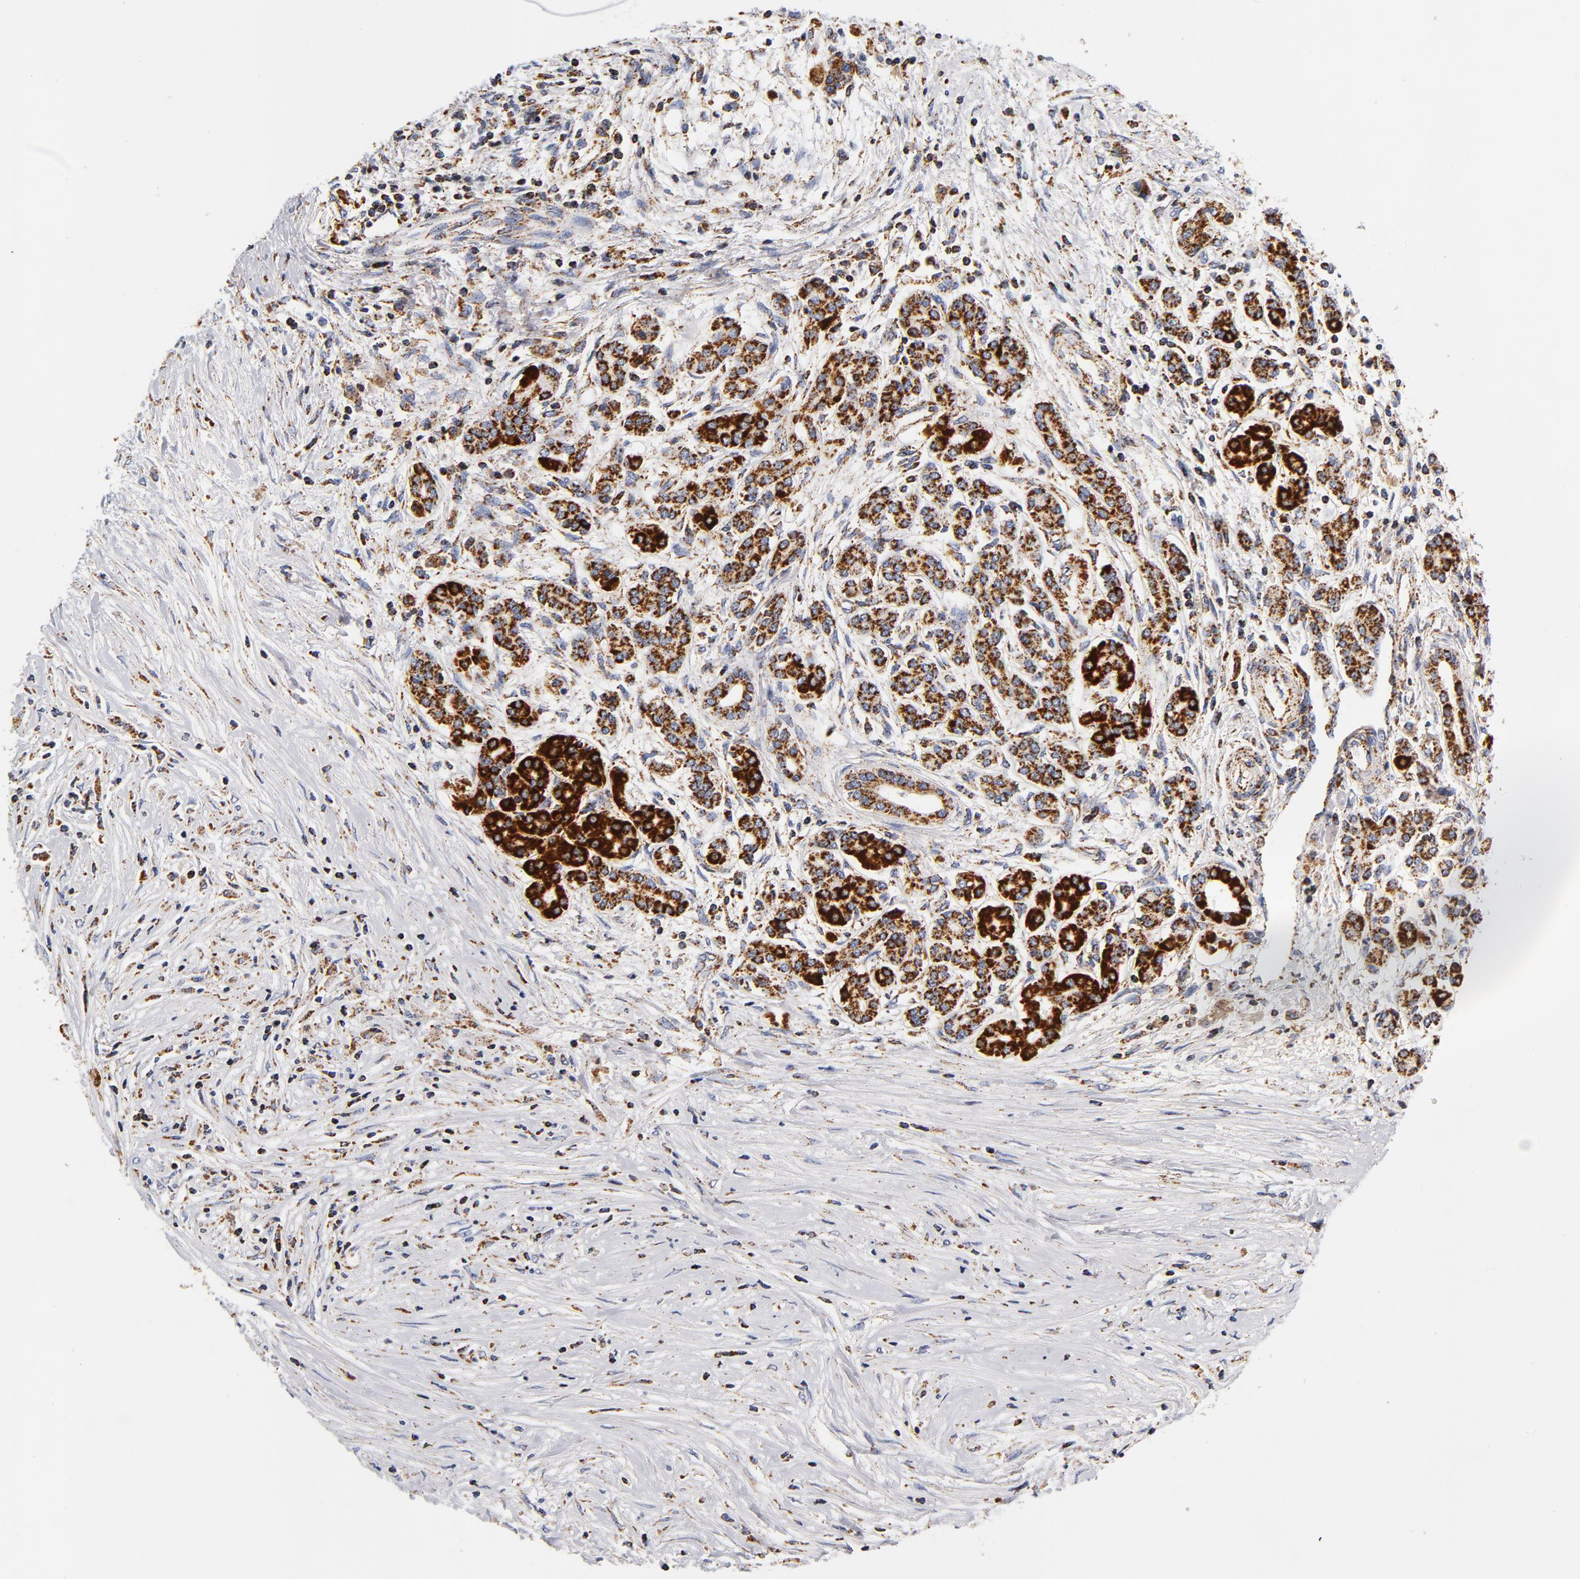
{"staining": {"intensity": "strong", "quantity": ">75%", "location": "cytoplasmic/membranous"}, "tissue": "pancreatic cancer", "cell_type": "Tumor cells", "image_type": "cancer", "snomed": [{"axis": "morphology", "description": "Adenocarcinoma, NOS"}, {"axis": "topography", "description": "Pancreas"}], "caption": "Protein staining of adenocarcinoma (pancreatic) tissue displays strong cytoplasmic/membranous expression in about >75% of tumor cells.", "gene": "ECHS1", "patient": {"sex": "female", "age": 59}}